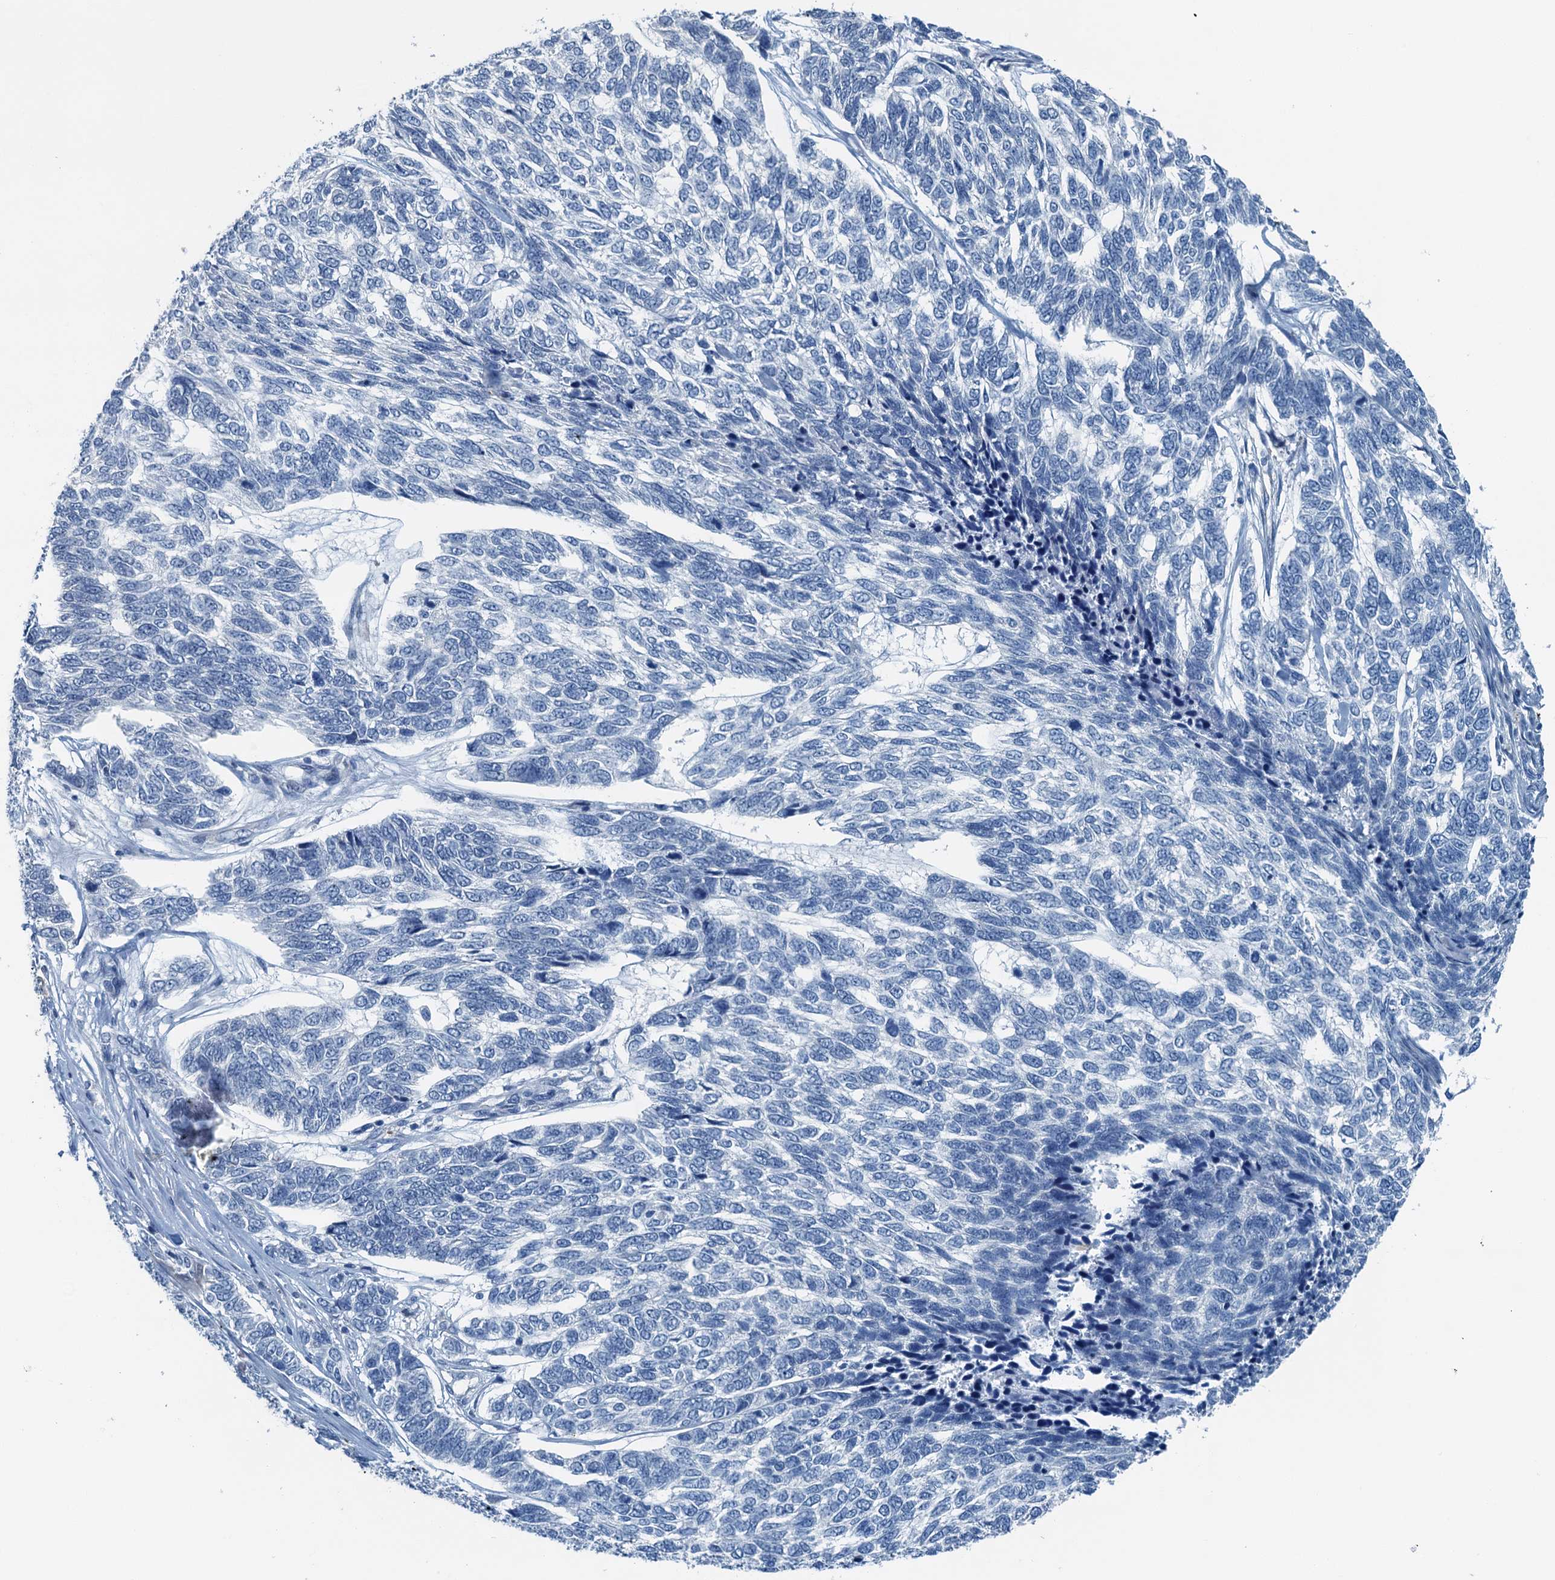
{"staining": {"intensity": "negative", "quantity": "none", "location": "none"}, "tissue": "skin cancer", "cell_type": "Tumor cells", "image_type": "cancer", "snomed": [{"axis": "morphology", "description": "Basal cell carcinoma"}, {"axis": "topography", "description": "Skin"}], "caption": "Immunohistochemistry (IHC) micrograph of skin cancer stained for a protein (brown), which displays no positivity in tumor cells.", "gene": "GFOD2", "patient": {"sex": "female", "age": 65}}